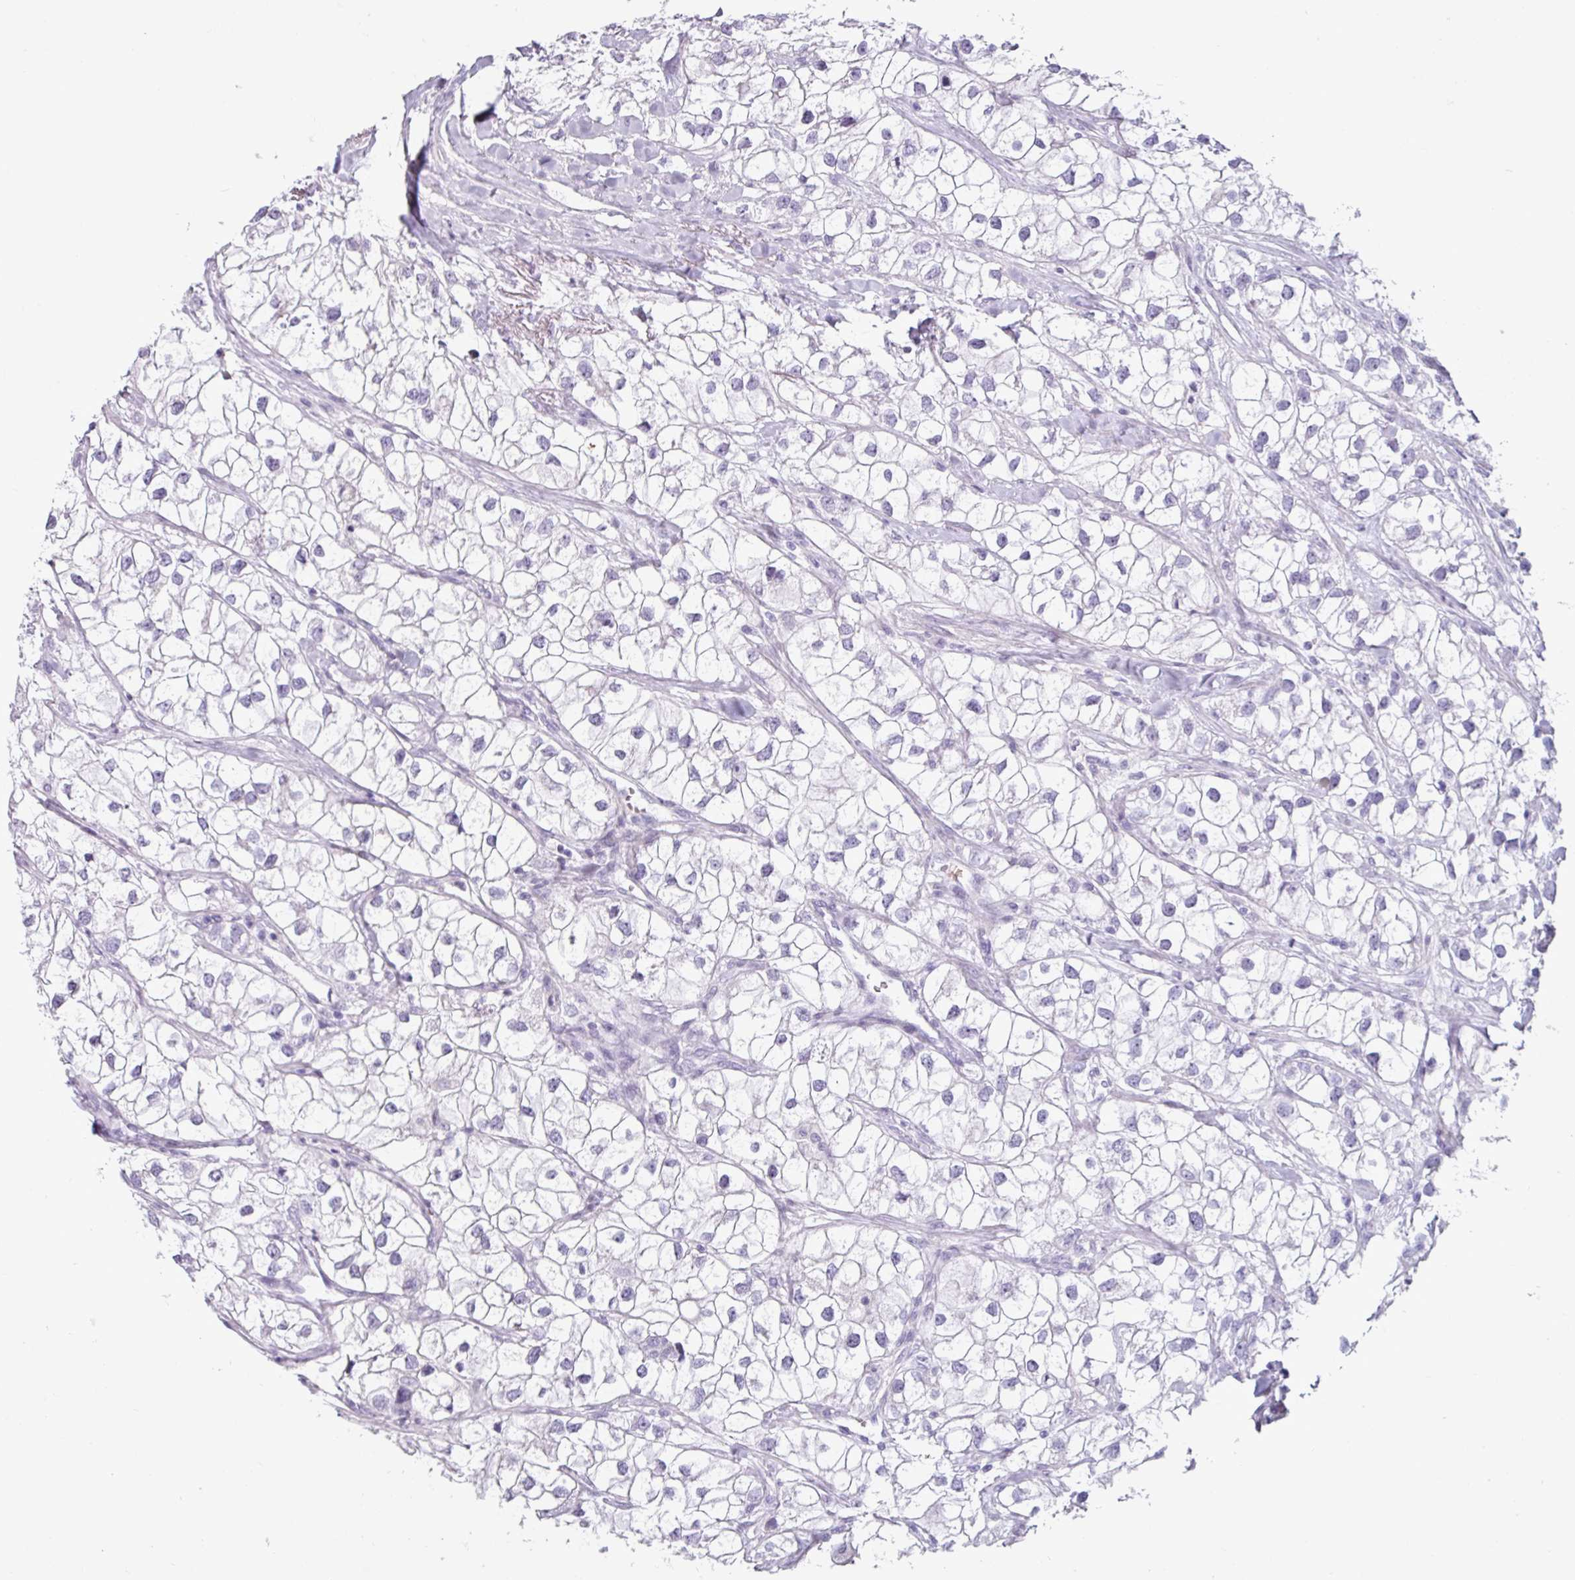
{"staining": {"intensity": "negative", "quantity": "none", "location": "none"}, "tissue": "renal cancer", "cell_type": "Tumor cells", "image_type": "cancer", "snomed": [{"axis": "morphology", "description": "Adenocarcinoma, NOS"}, {"axis": "topography", "description": "Kidney"}], "caption": "The immunohistochemistry photomicrograph has no significant staining in tumor cells of renal adenocarcinoma tissue. (DAB (3,3'-diaminobenzidine) immunohistochemistry, high magnification).", "gene": "CLCA1", "patient": {"sex": "male", "age": 59}}